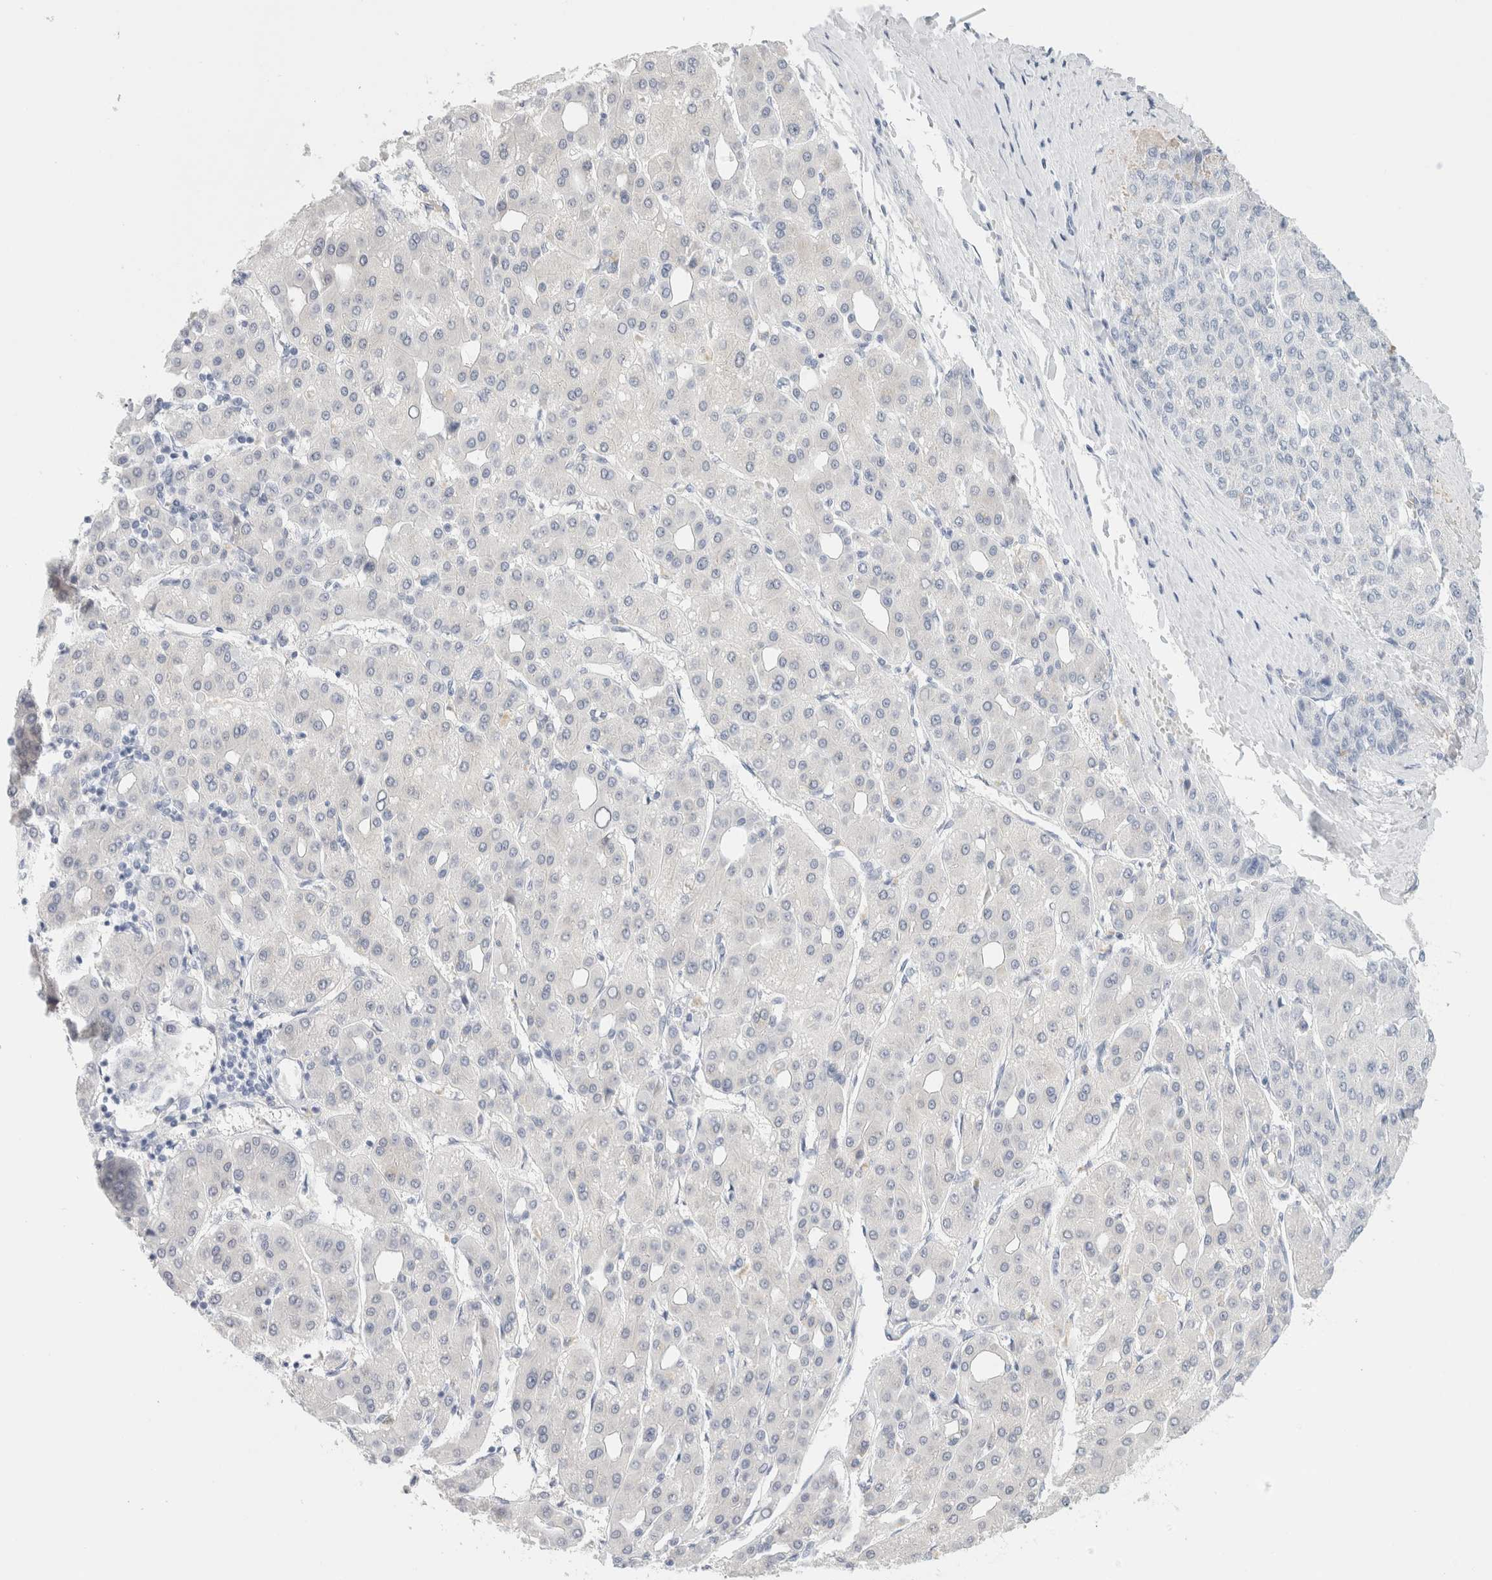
{"staining": {"intensity": "negative", "quantity": "none", "location": "none"}, "tissue": "liver cancer", "cell_type": "Tumor cells", "image_type": "cancer", "snomed": [{"axis": "morphology", "description": "Carcinoma, Hepatocellular, NOS"}, {"axis": "topography", "description": "Liver"}], "caption": "The image displays no staining of tumor cells in liver cancer. (DAB immunohistochemistry (IHC) visualized using brightfield microscopy, high magnification).", "gene": "RTN4", "patient": {"sex": "male", "age": 65}}